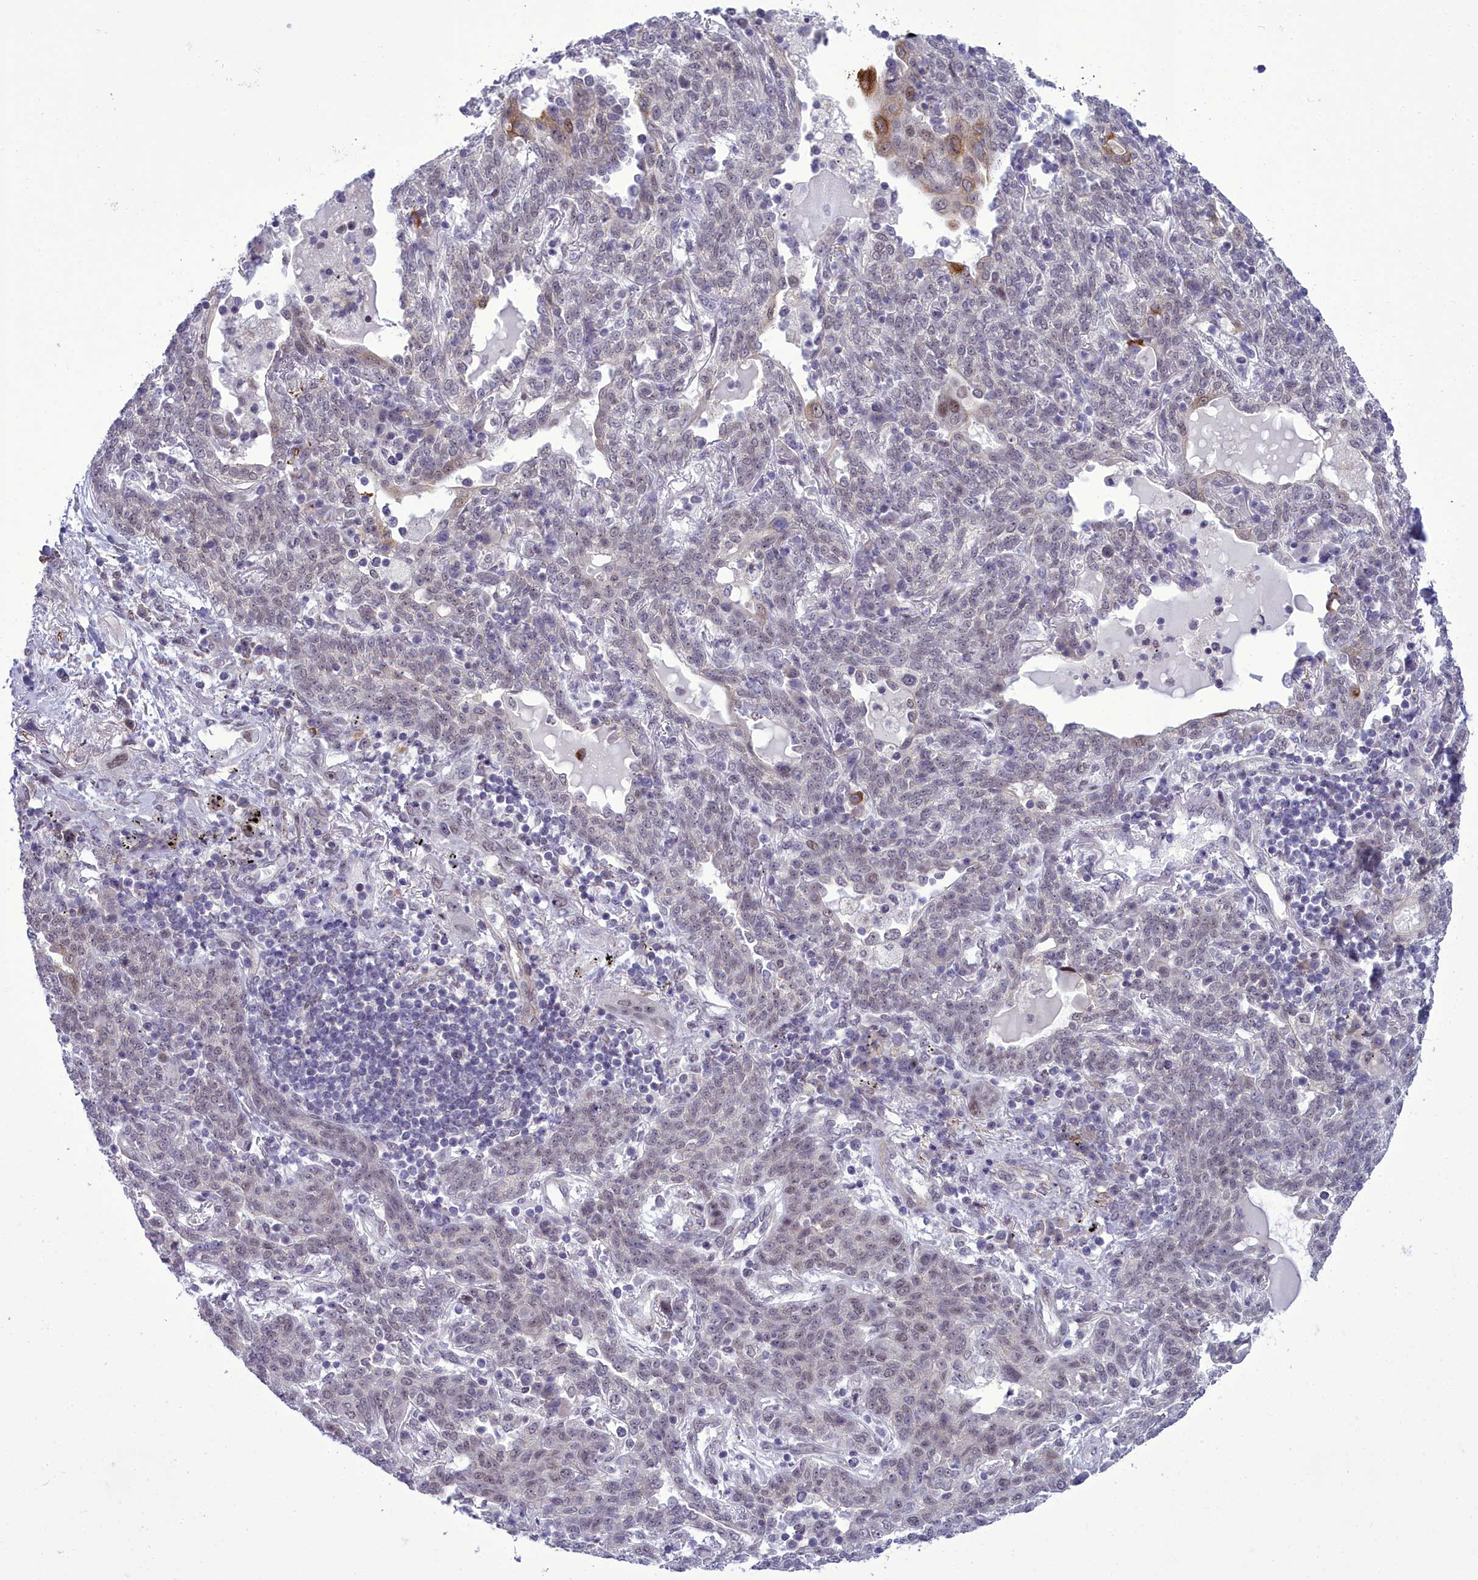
{"staining": {"intensity": "weak", "quantity": "<25%", "location": "cytoplasmic/membranous,nuclear"}, "tissue": "lung cancer", "cell_type": "Tumor cells", "image_type": "cancer", "snomed": [{"axis": "morphology", "description": "Squamous cell carcinoma, NOS"}, {"axis": "topography", "description": "Lung"}], "caption": "Lung cancer was stained to show a protein in brown. There is no significant expression in tumor cells.", "gene": "CEACAM19", "patient": {"sex": "female", "age": 70}}